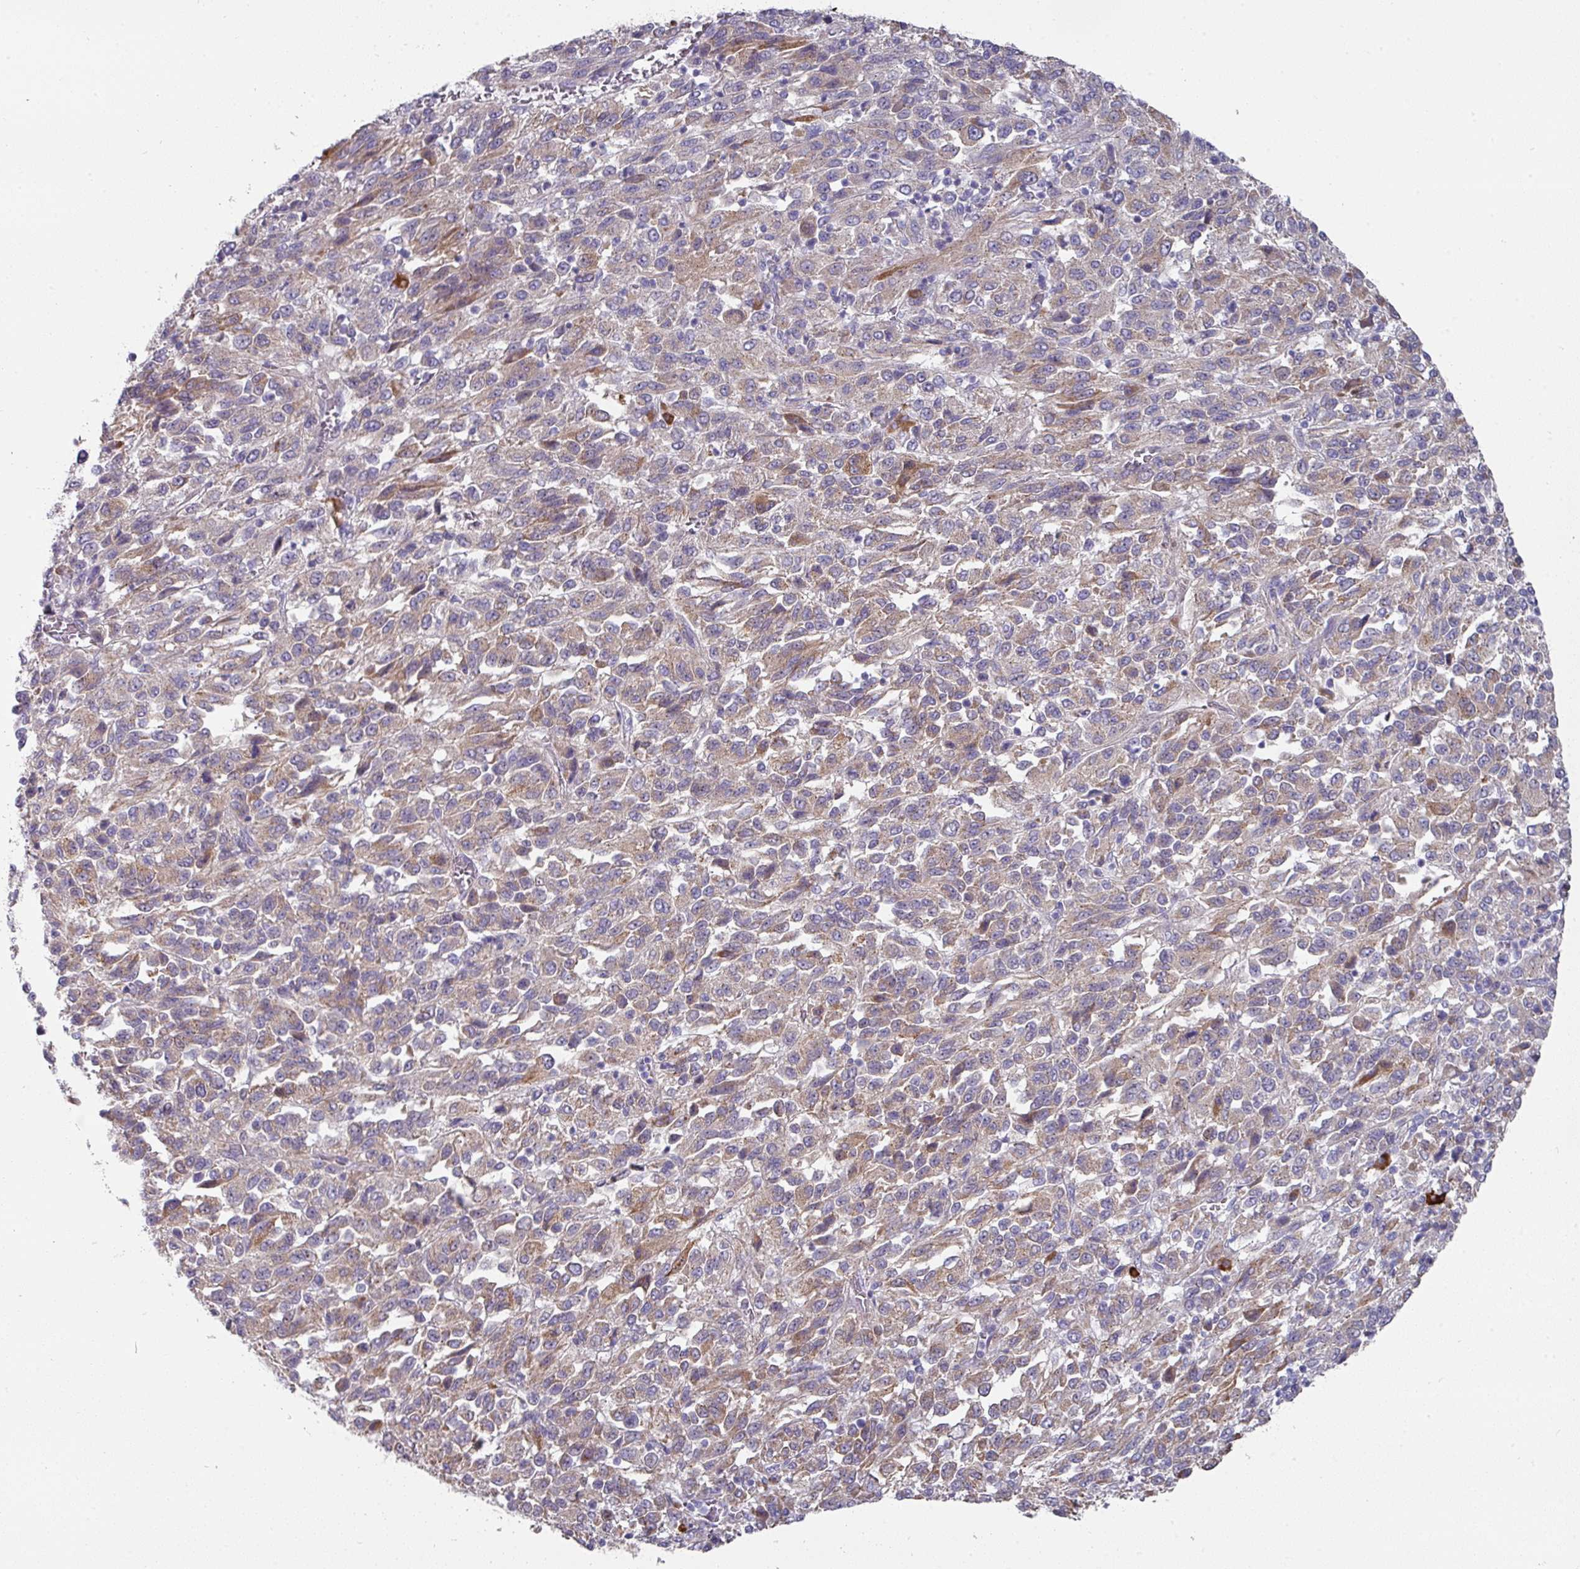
{"staining": {"intensity": "weak", "quantity": "25%-75%", "location": "cytoplasmic/membranous"}, "tissue": "melanoma", "cell_type": "Tumor cells", "image_type": "cancer", "snomed": [{"axis": "morphology", "description": "Malignant melanoma, Metastatic site"}, {"axis": "topography", "description": "Lung"}], "caption": "Approximately 25%-75% of tumor cells in human melanoma reveal weak cytoplasmic/membranous protein staining as visualized by brown immunohistochemical staining.", "gene": "IL4R", "patient": {"sex": "male", "age": 64}}